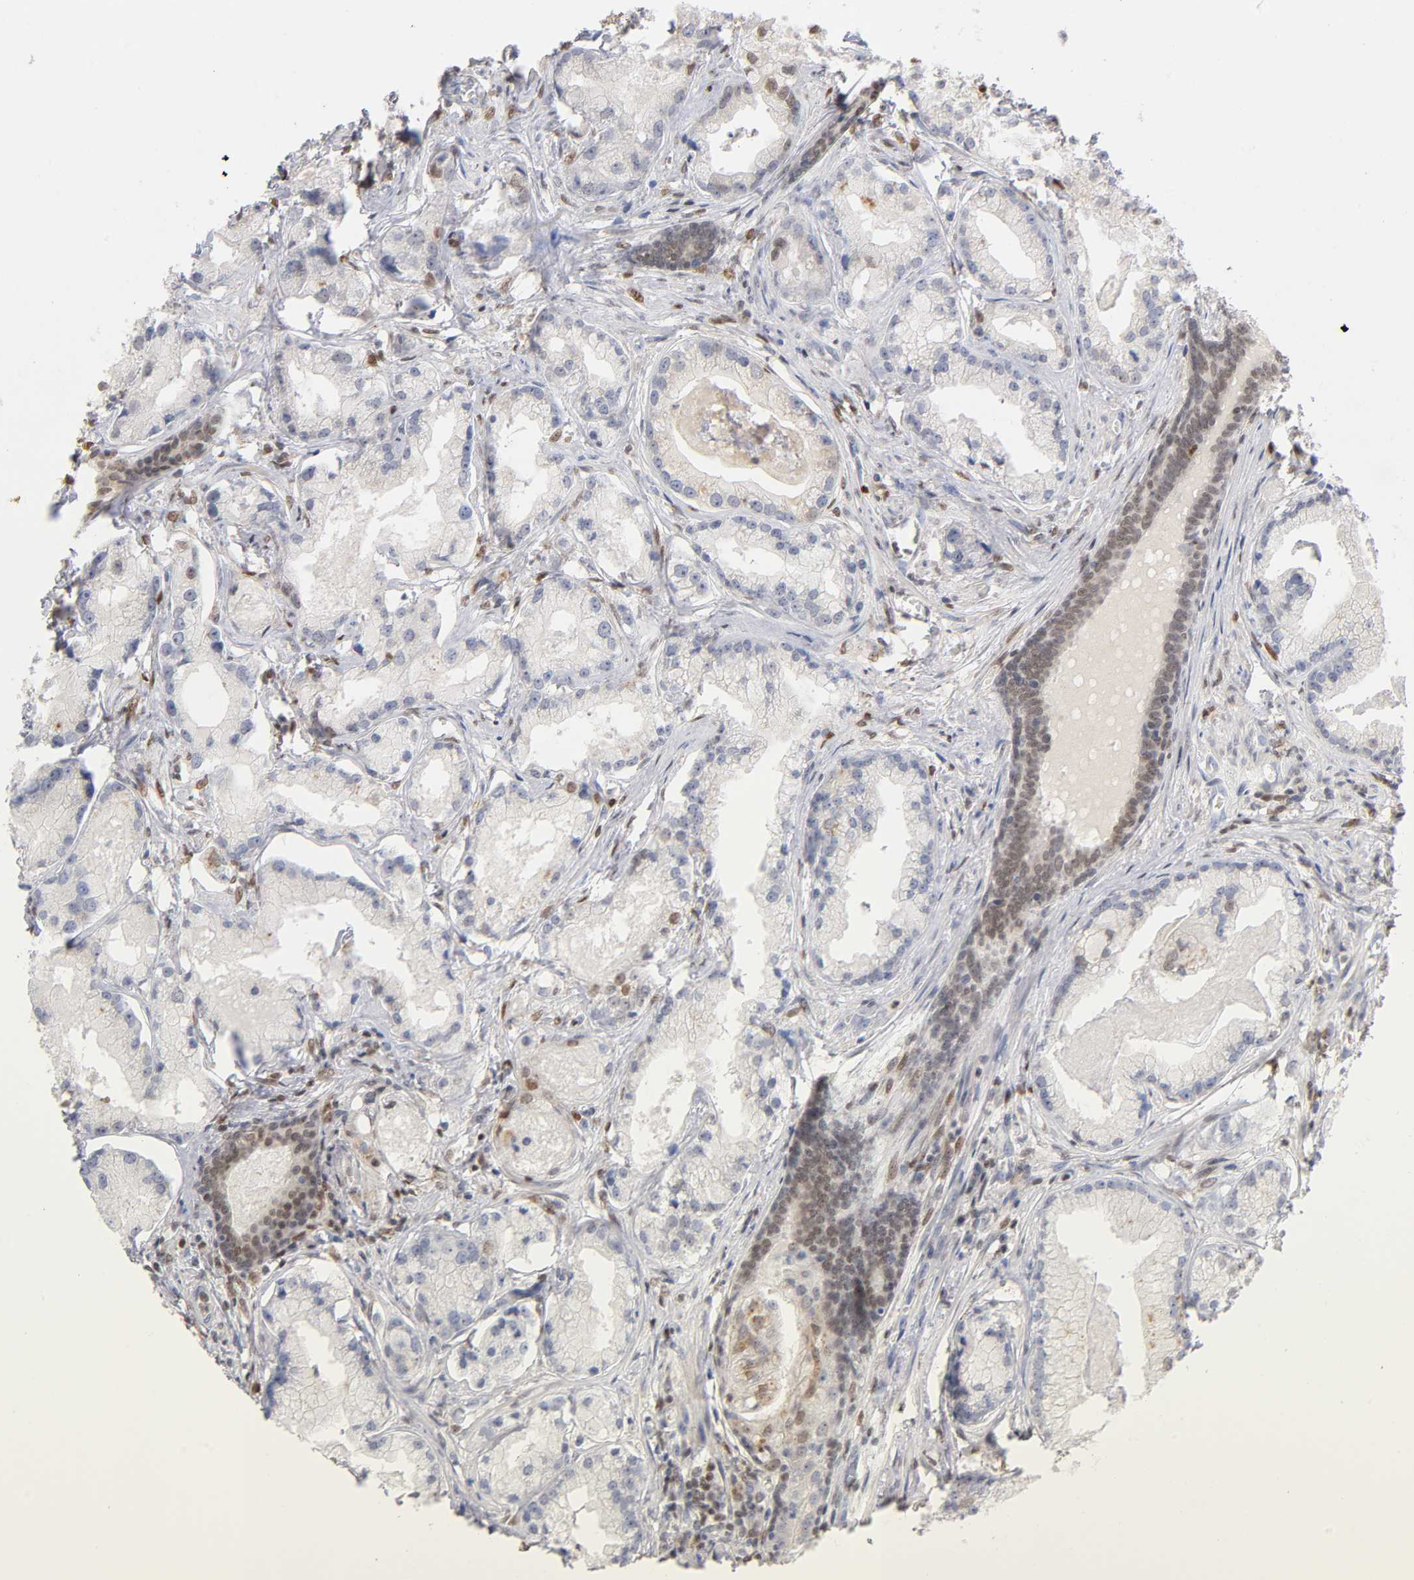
{"staining": {"intensity": "weak", "quantity": "<25%", "location": "cytoplasmic/membranous,nuclear"}, "tissue": "prostate cancer", "cell_type": "Tumor cells", "image_type": "cancer", "snomed": [{"axis": "morphology", "description": "Adenocarcinoma, Low grade"}, {"axis": "topography", "description": "Prostate"}], "caption": "IHC image of human prostate adenocarcinoma (low-grade) stained for a protein (brown), which shows no positivity in tumor cells. (DAB (3,3'-diaminobenzidine) immunohistochemistry with hematoxylin counter stain).", "gene": "RUNX1", "patient": {"sex": "male", "age": 59}}